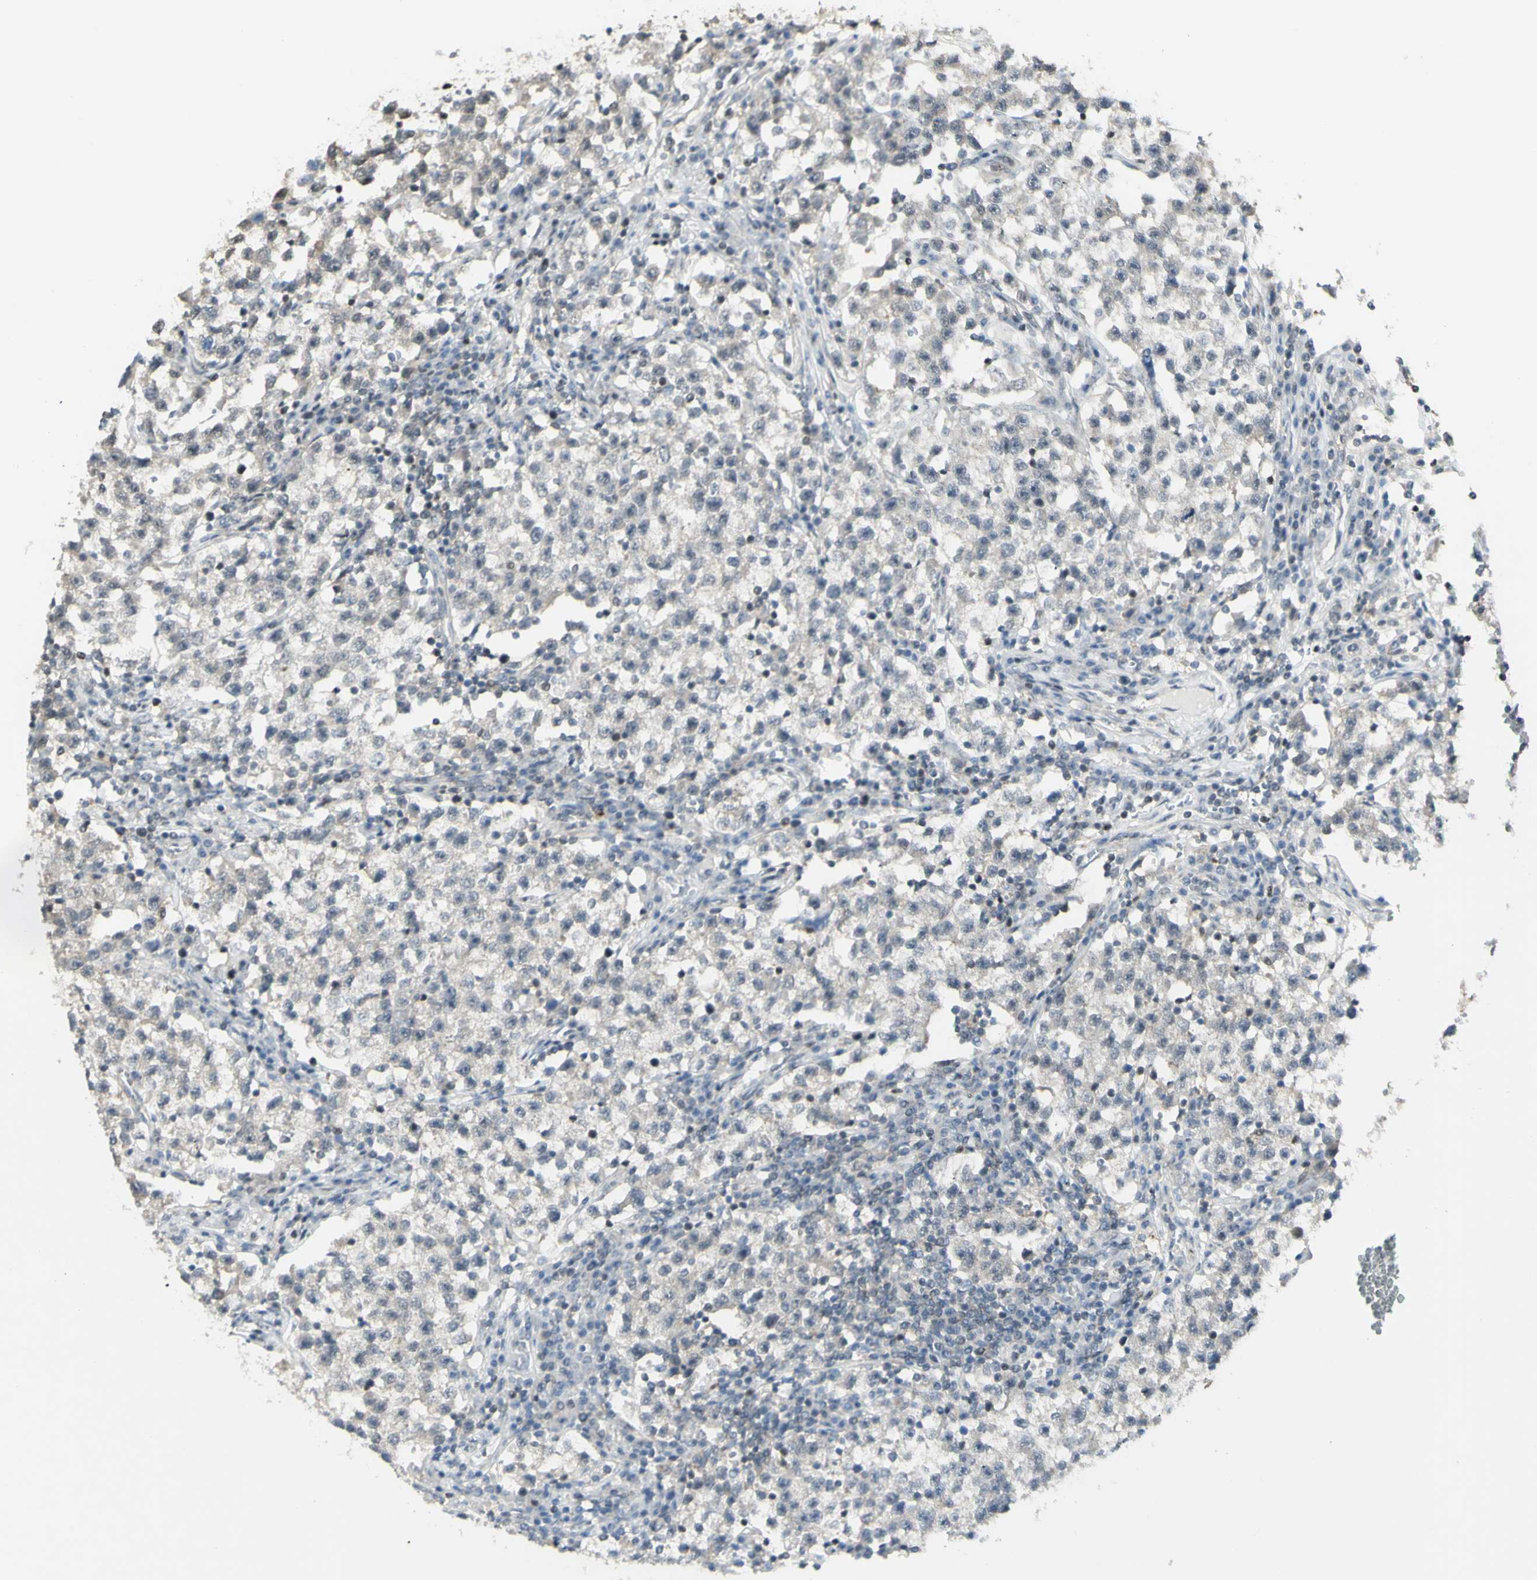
{"staining": {"intensity": "weak", "quantity": ">75%", "location": "nuclear"}, "tissue": "testis cancer", "cell_type": "Tumor cells", "image_type": "cancer", "snomed": [{"axis": "morphology", "description": "Seminoma, NOS"}, {"axis": "topography", "description": "Testis"}], "caption": "Seminoma (testis) stained with a protein marker exhibits weak staining in tumor cells.", "gene": "ZMYM6", "patient": {"sex": "male", "age": 22}}